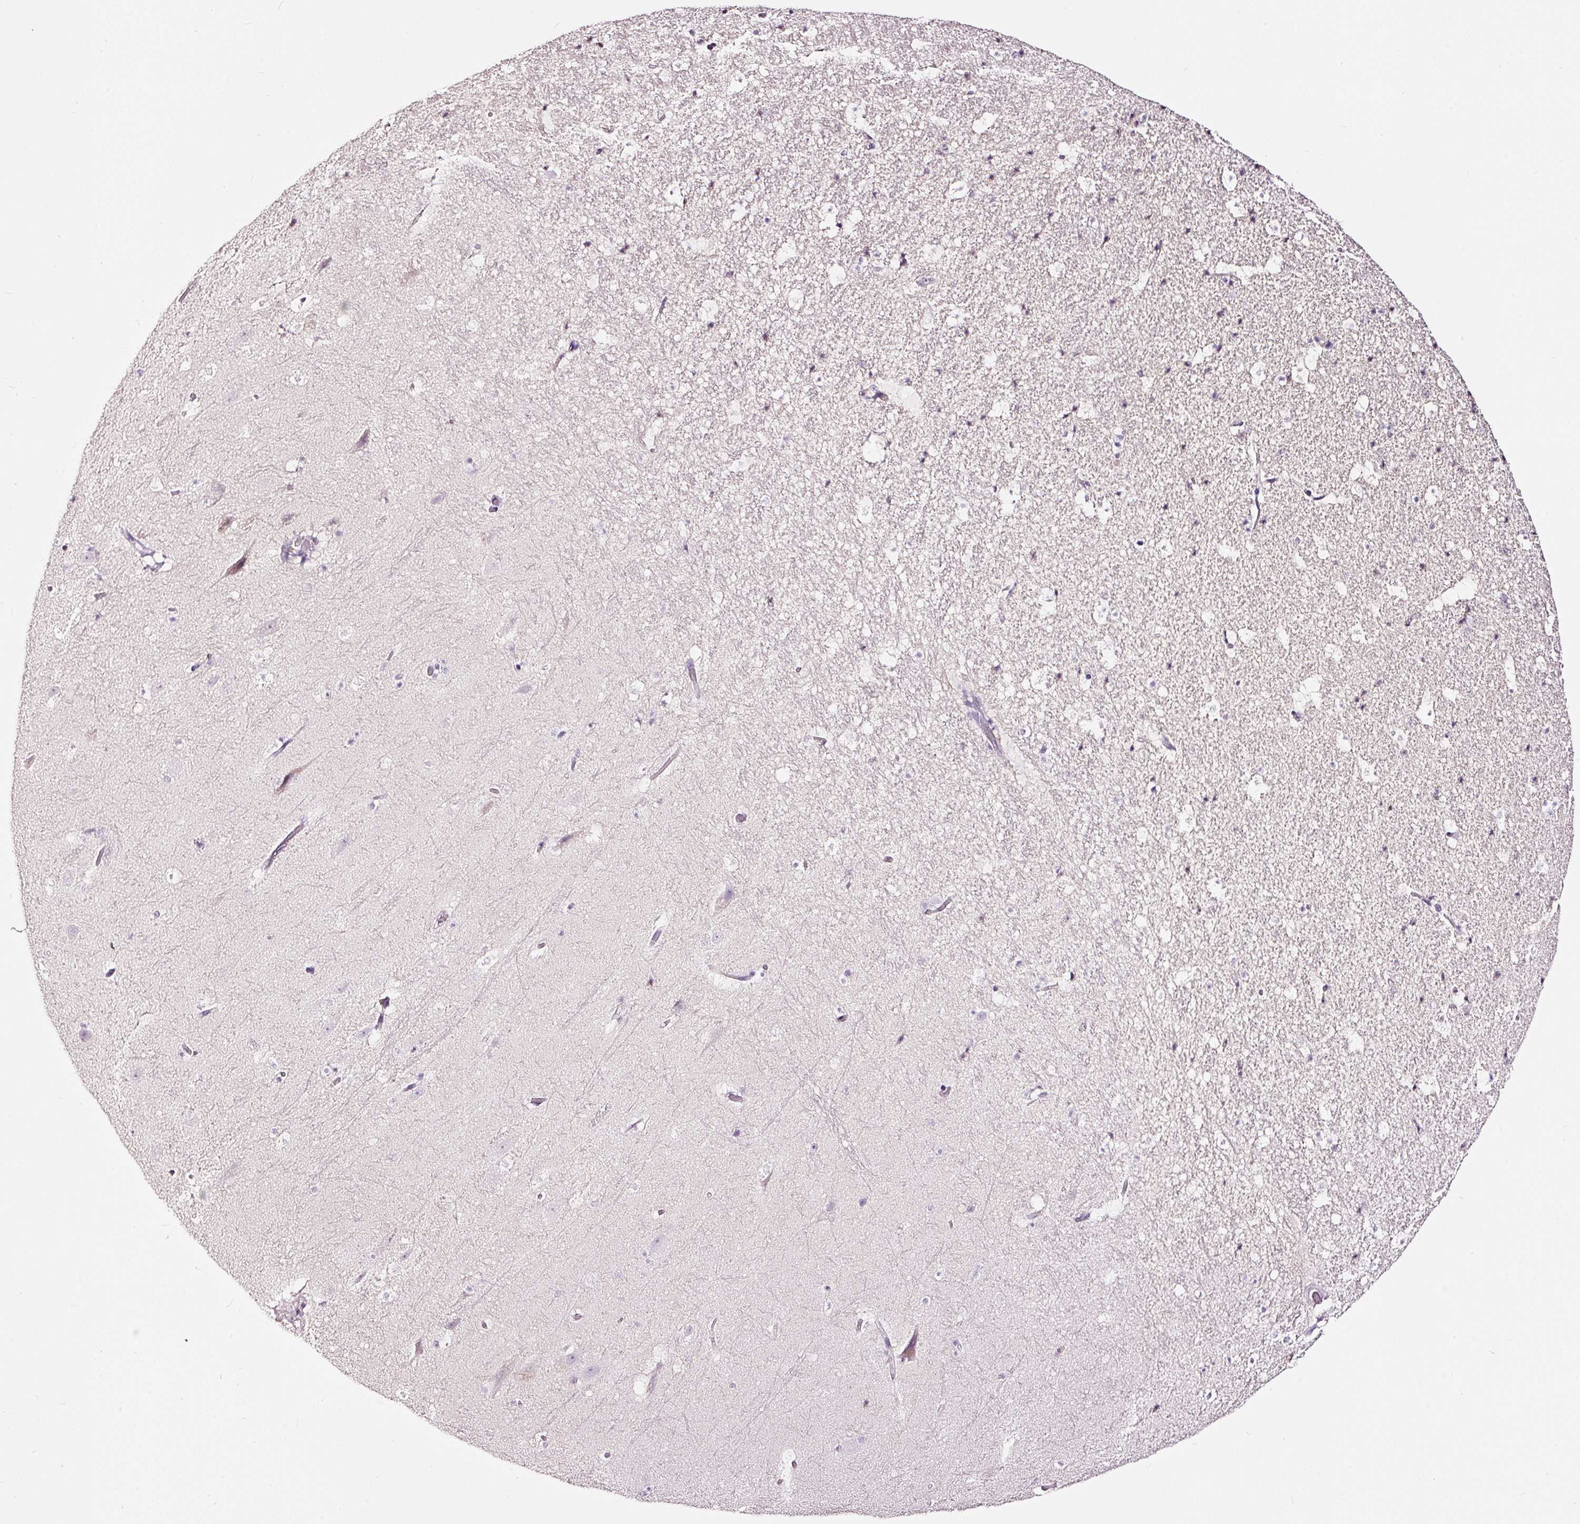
{"staining": {"intensity": "negative", "quantity": "none", "location": "none"}, "tissue": "hippocampus", "cell_type": "Glial cells", "image_type": "normal", "snomed": [{"axis": "morphology", "description": "Normal tissue, NOS"}, {"axis": "topography", "description": "Hippocampus"}], "caption": "The IHC image has no significant expression in glial cells of hippocampus.", "gene": "LAMP3", "patient": {"sex": "male", "age": 37}}